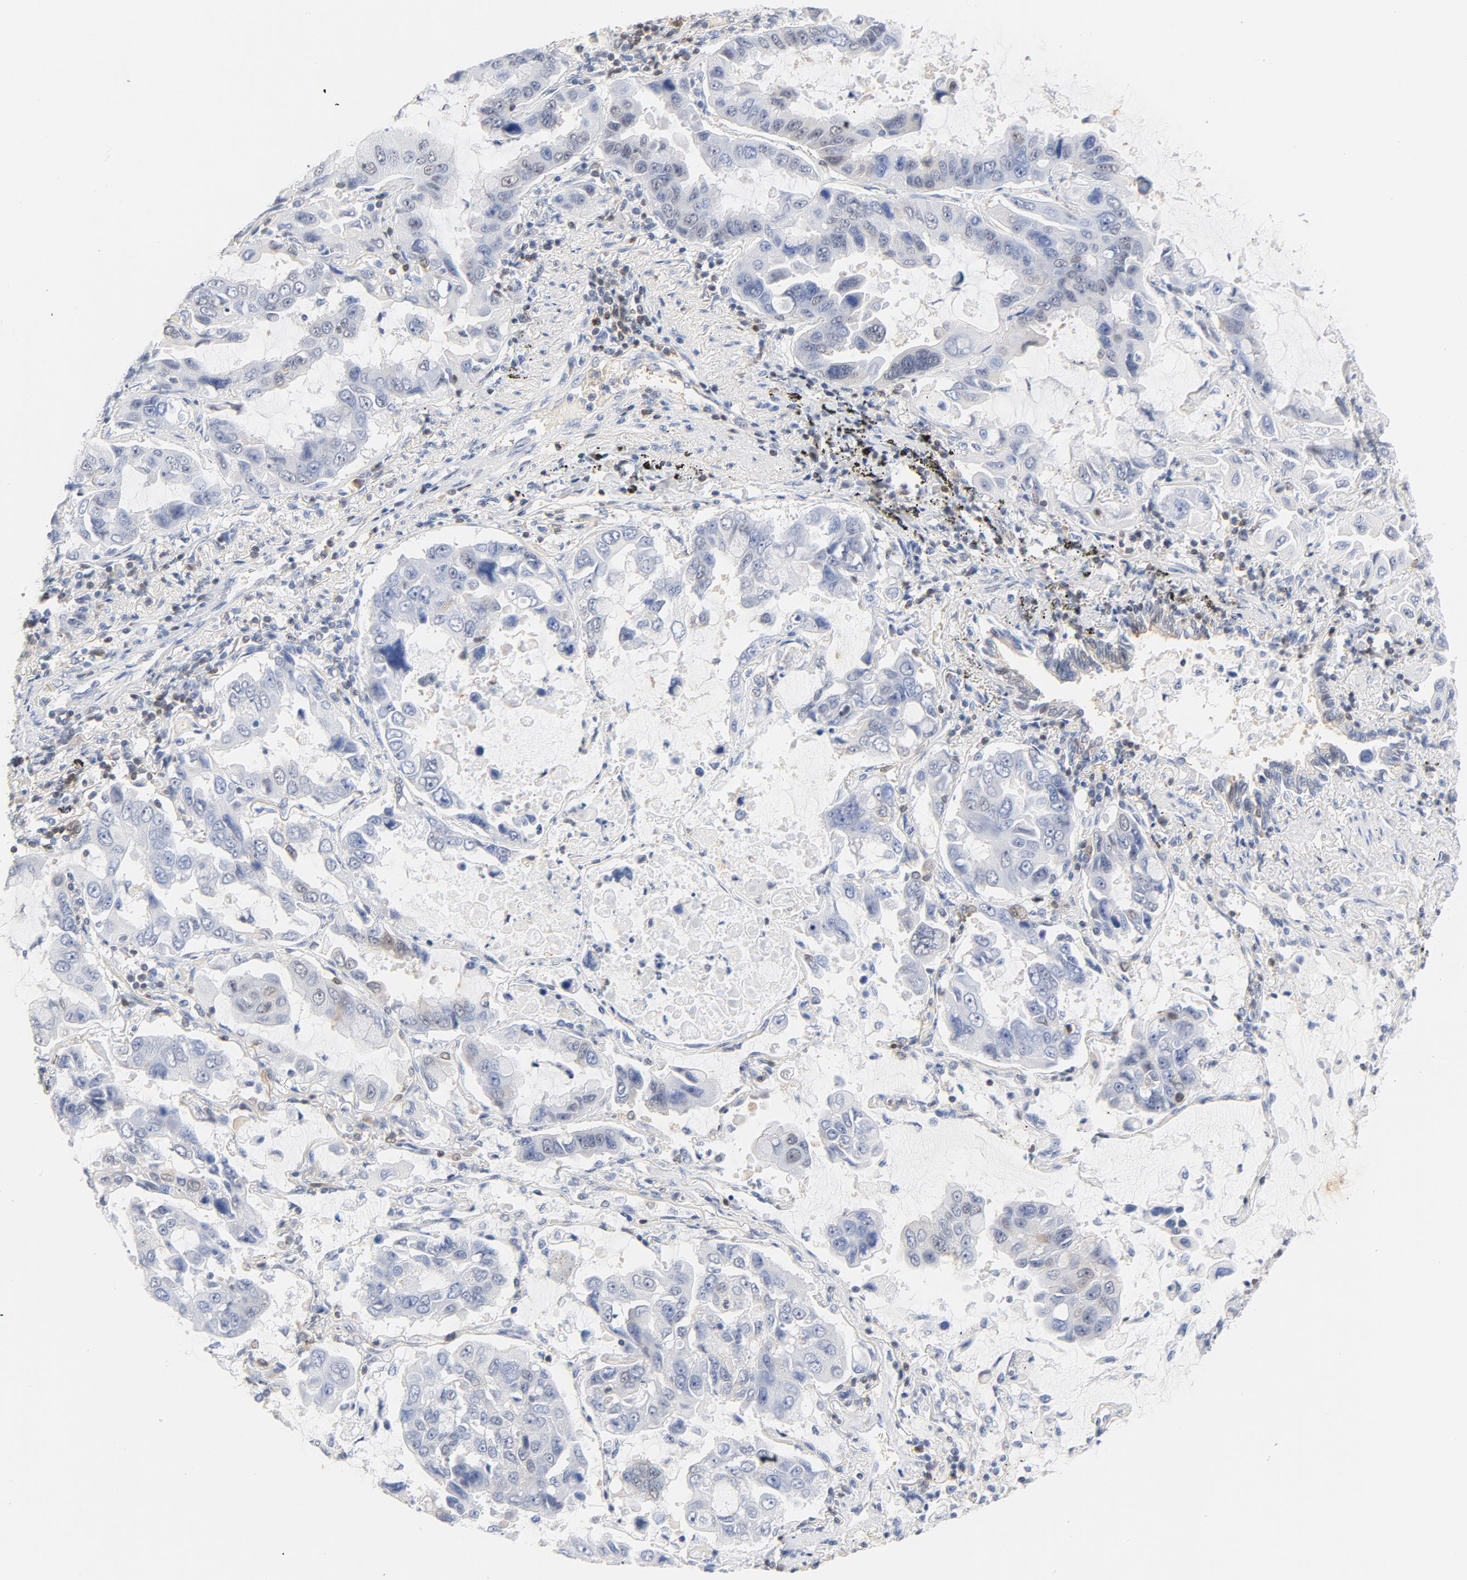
{"staining": {"intensity": "negative", "quantity": "none", "location": "none"}, "tissue": "lung cancer", "cell_type": "Tumor cells", "image_type": "cancer", "snomed": [{"axis": "morphology", "description": "Adenocarcinoma, NOS"}, {"axis": "topography", "description": "Lung"}], "caption": "A histopathology image of human lung cancer is negative for staining in tumor cells.", "gene": "CDKN1B", "patient": {"sex": "male", "age": 64}}